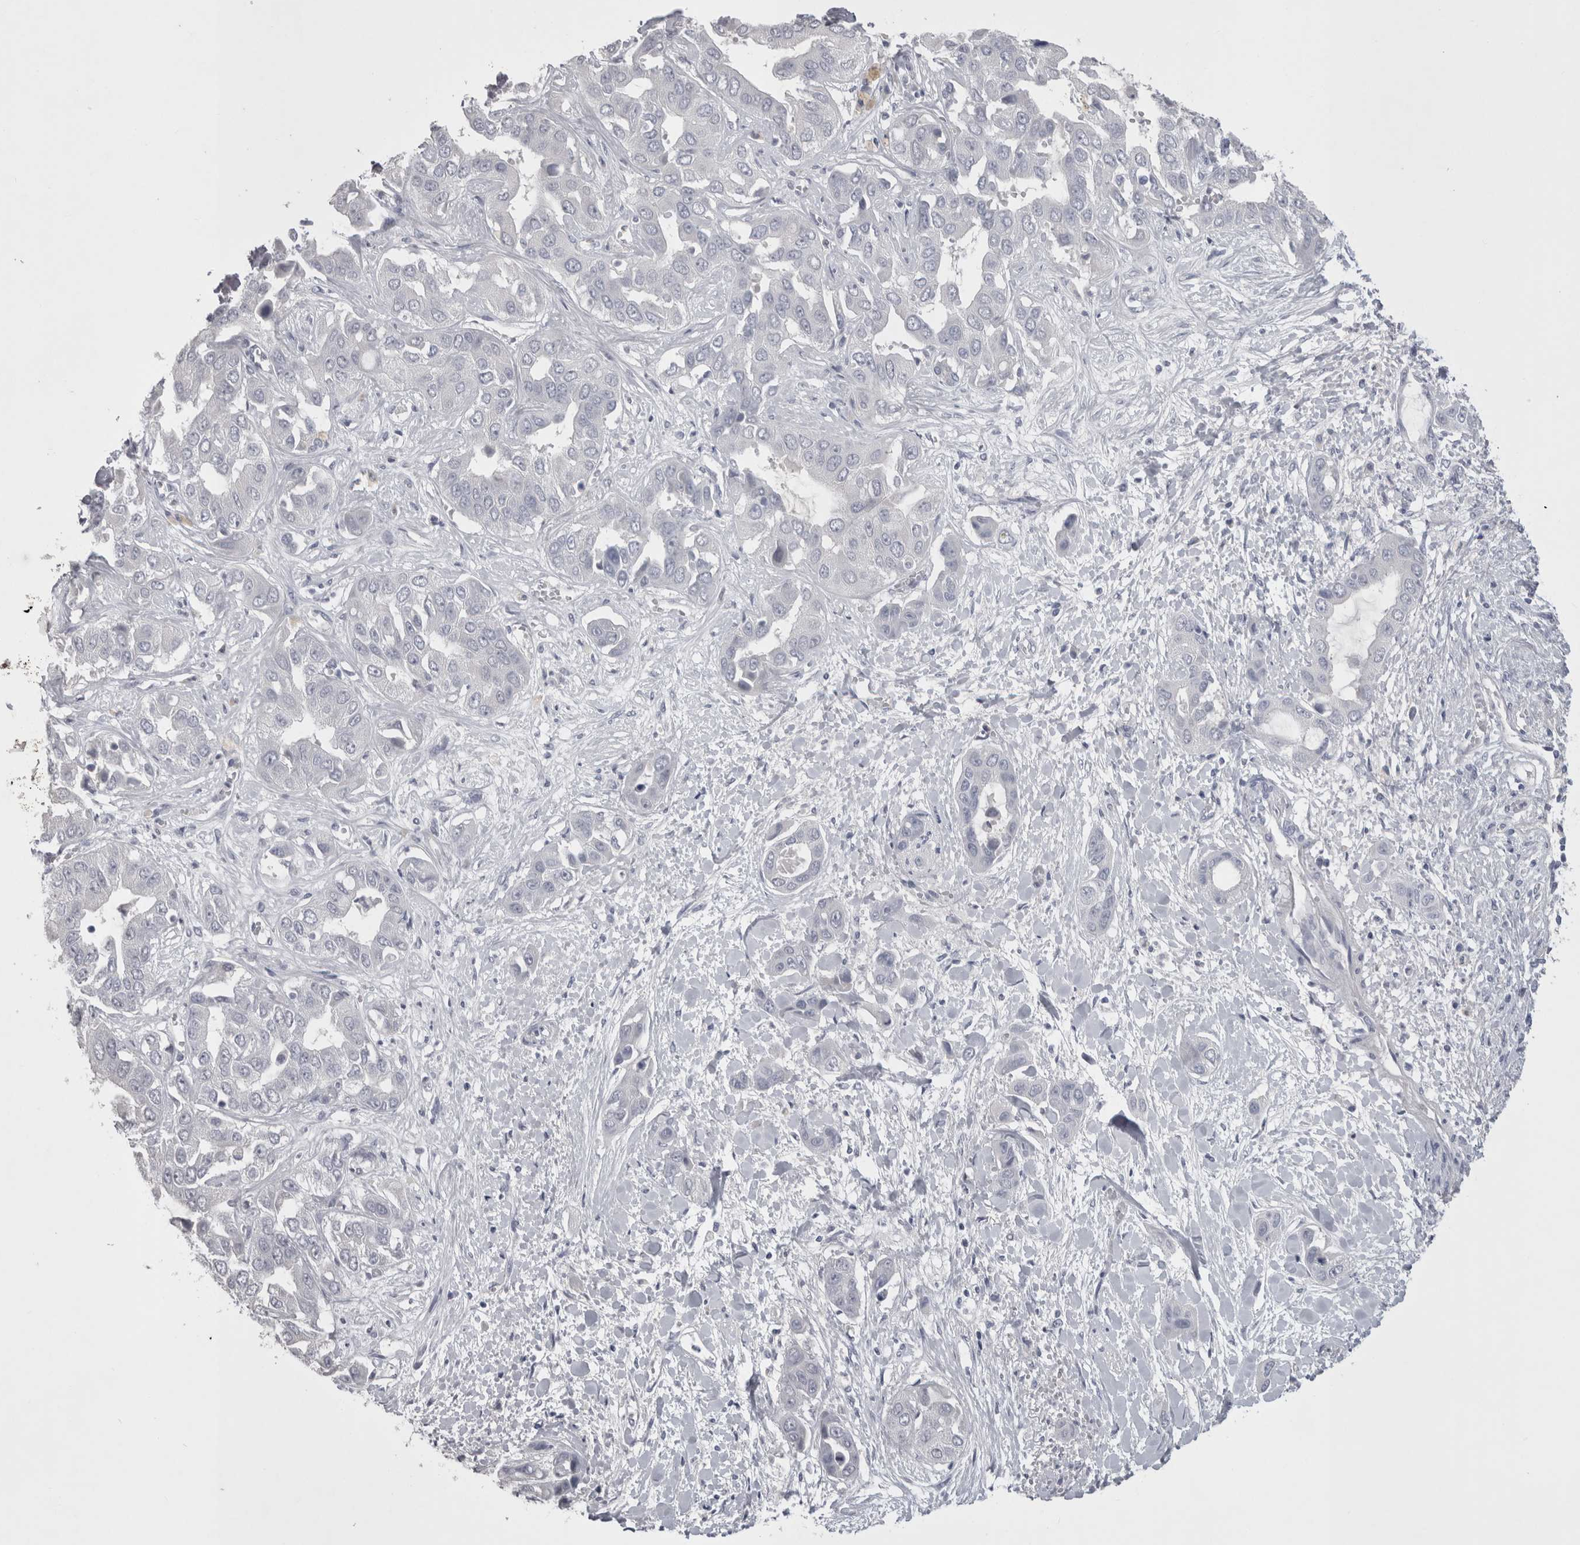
{"staining": {"intensity": "negative", "quantity": "none", "location": "none"}, "tissue": "liver cancer", "cell_type": "Tumor cells", "image_type": "cancer", "snomed": [{"axis": "morphology", "description": "Cholangiocarcinoma"}, {"axis": "topography", "description": "Liver"}], "caption": "Micrograph shows no protein positivity in tumor cells of liver cancer (cholangiocarcinoma) tissue.", "gene": "ADAM2", "patient": {"sex": "female", "age": 52}}